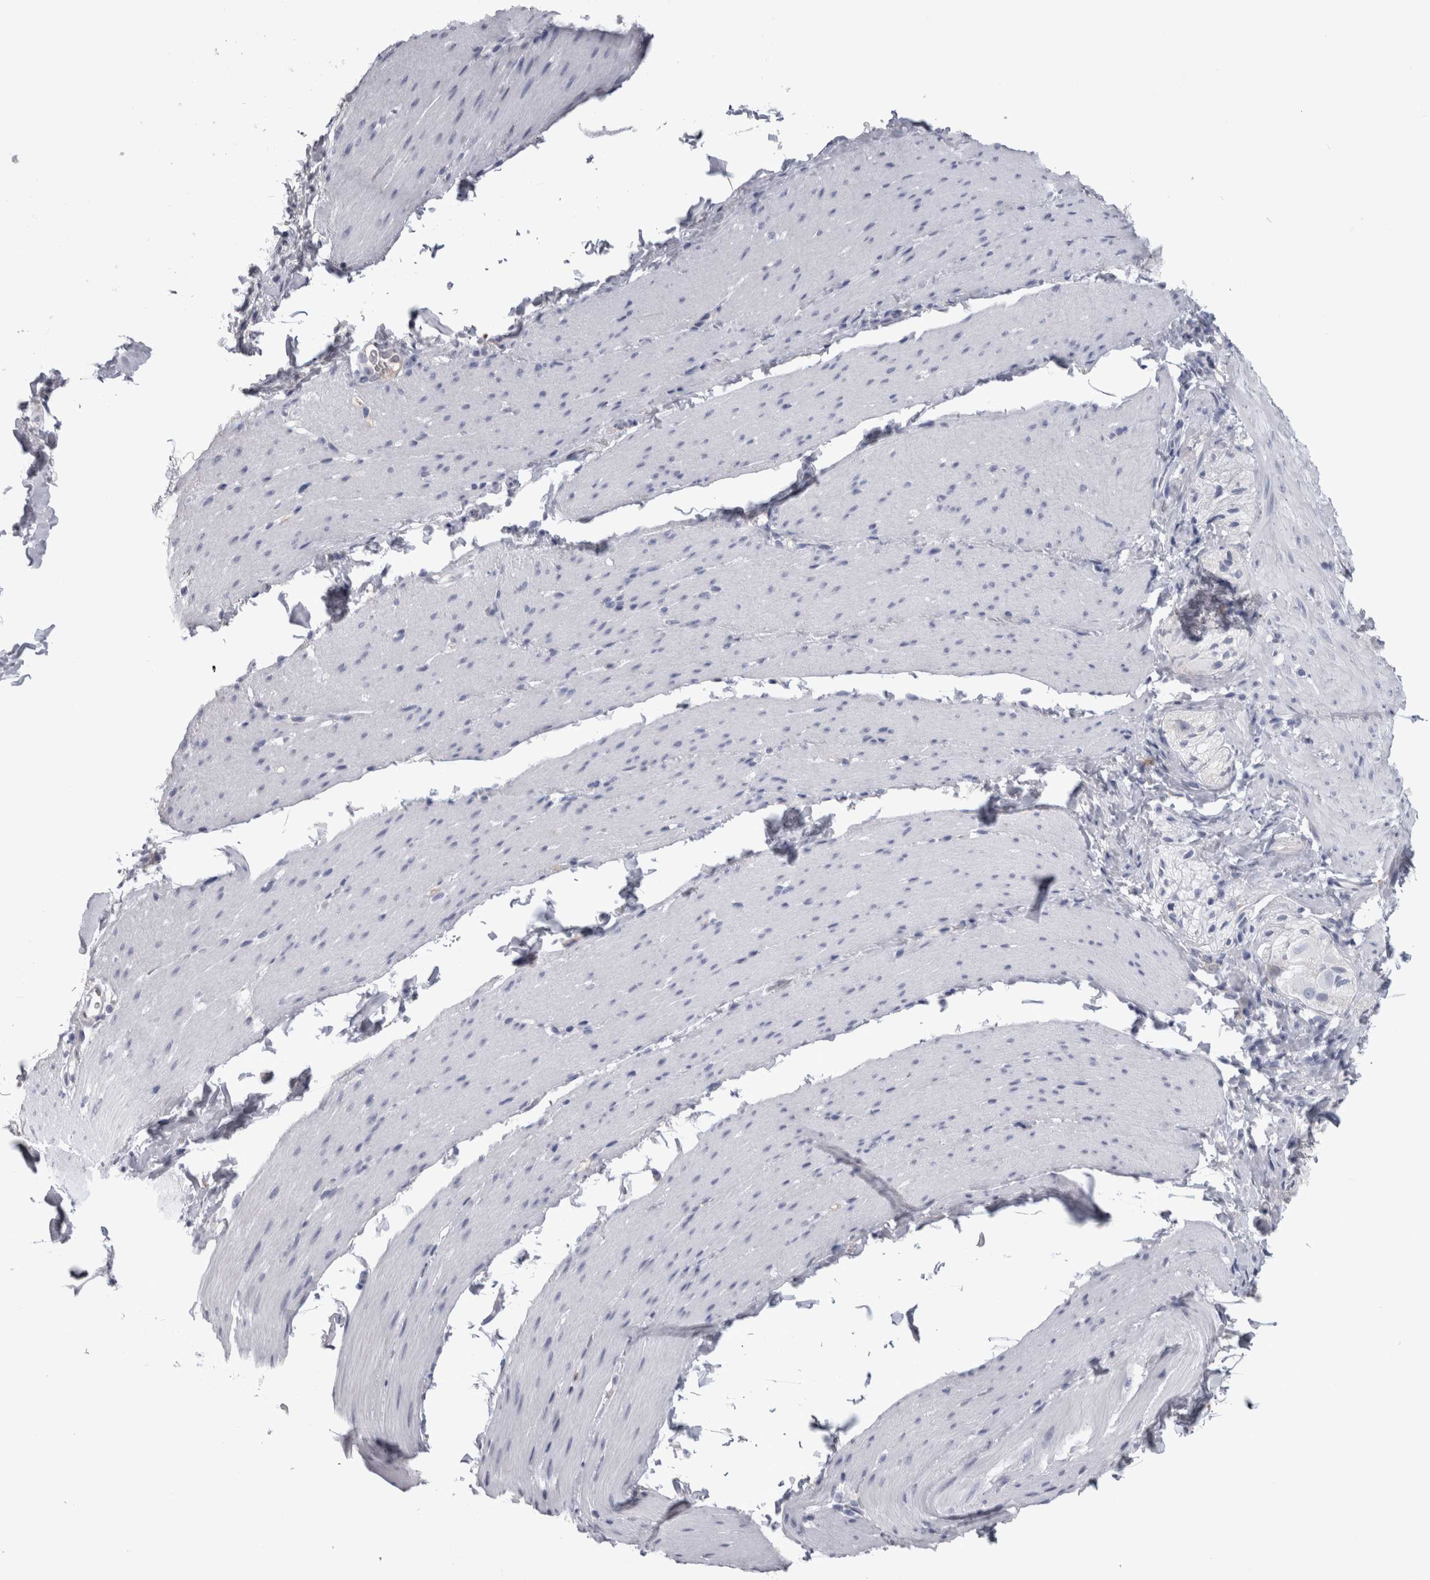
{"staining": {"intensity": "negative", "quantity": "none", "location": "none"}, "tissue": "smooth muscle", "cell_type": "Smooth muscle cells", "image_type": "normal", "snomed": [{"axis": "morphology", "description": "Normal tissue, NOS"}, {"axis": "topography", "description": "Smooth muscle"}, {"axis": "topography", "description": "Small intestine"}], "caption": "Immunohistochemistry (IHC) of benign smooth muscle reveals no expression in smooth muscle cells. Brightfield microscopy of immunohistochemistry stained with DAB (3,3'-diaminobenzidine) (brown) and hematoxylin (blue), captured at high magnification.", "gene": "PAX5", "patient": {"sex": "female", "age": 84}}